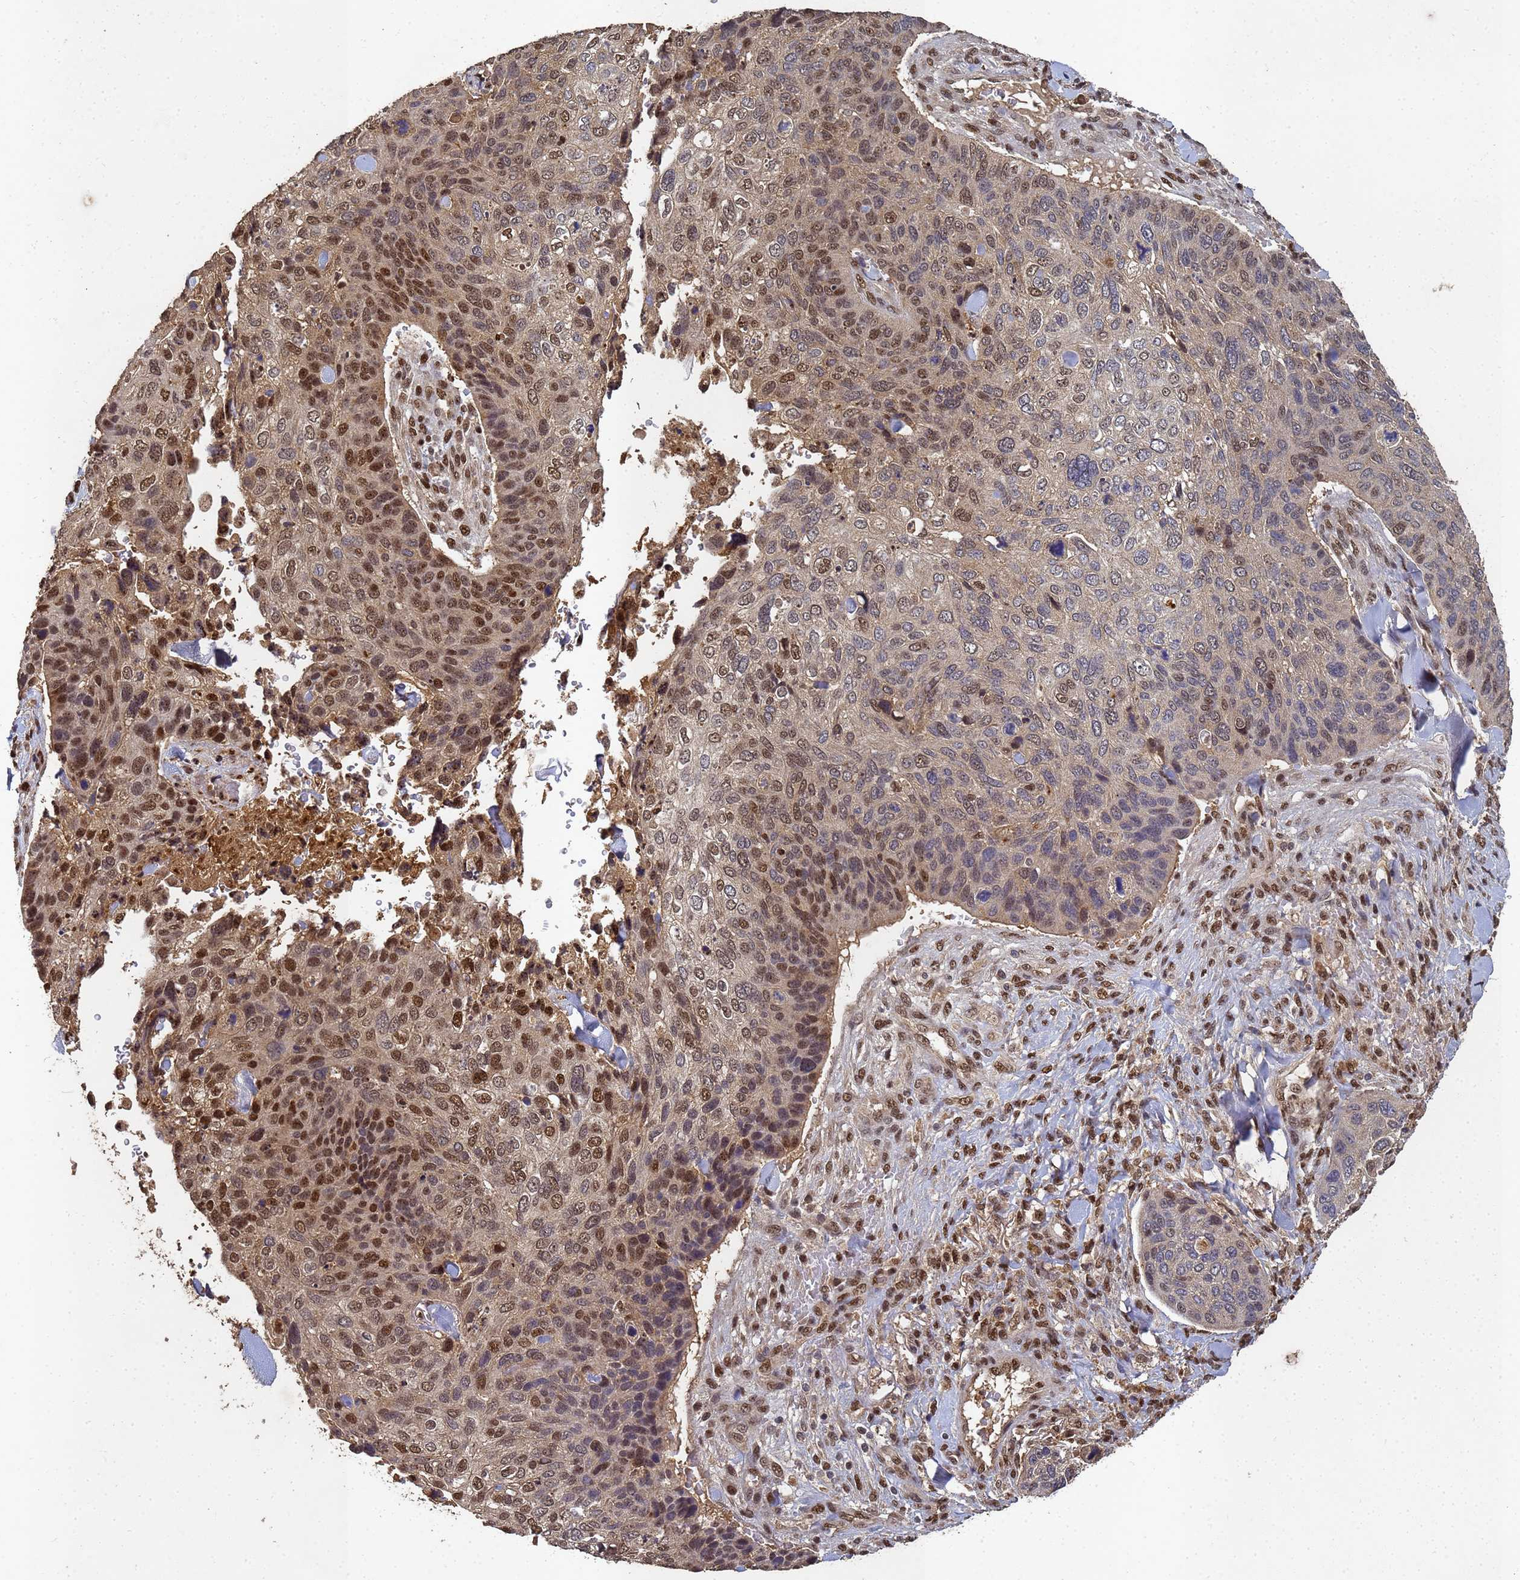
{"staining": {"intensity": "moderate", "quantity": "25%-75%", "location": "nuclear"}, "tissue": "skin cancer", "cell_type": "Tumor cells", "image_type": "cancer", "snomed": [{"axis": "morphology", "description": "Basal cell carcinoma"}, {"axis": "topography", "description": "Skin"}], "caption": "Immunohistochemical staining of skin cancer (basal cell carcinoma) reveals medium levels of moderate nuclear staining in about 25%-75% of tumor cells.", "gene": "SECISBP2", "patient": {"sex": "female", "age": 74}}